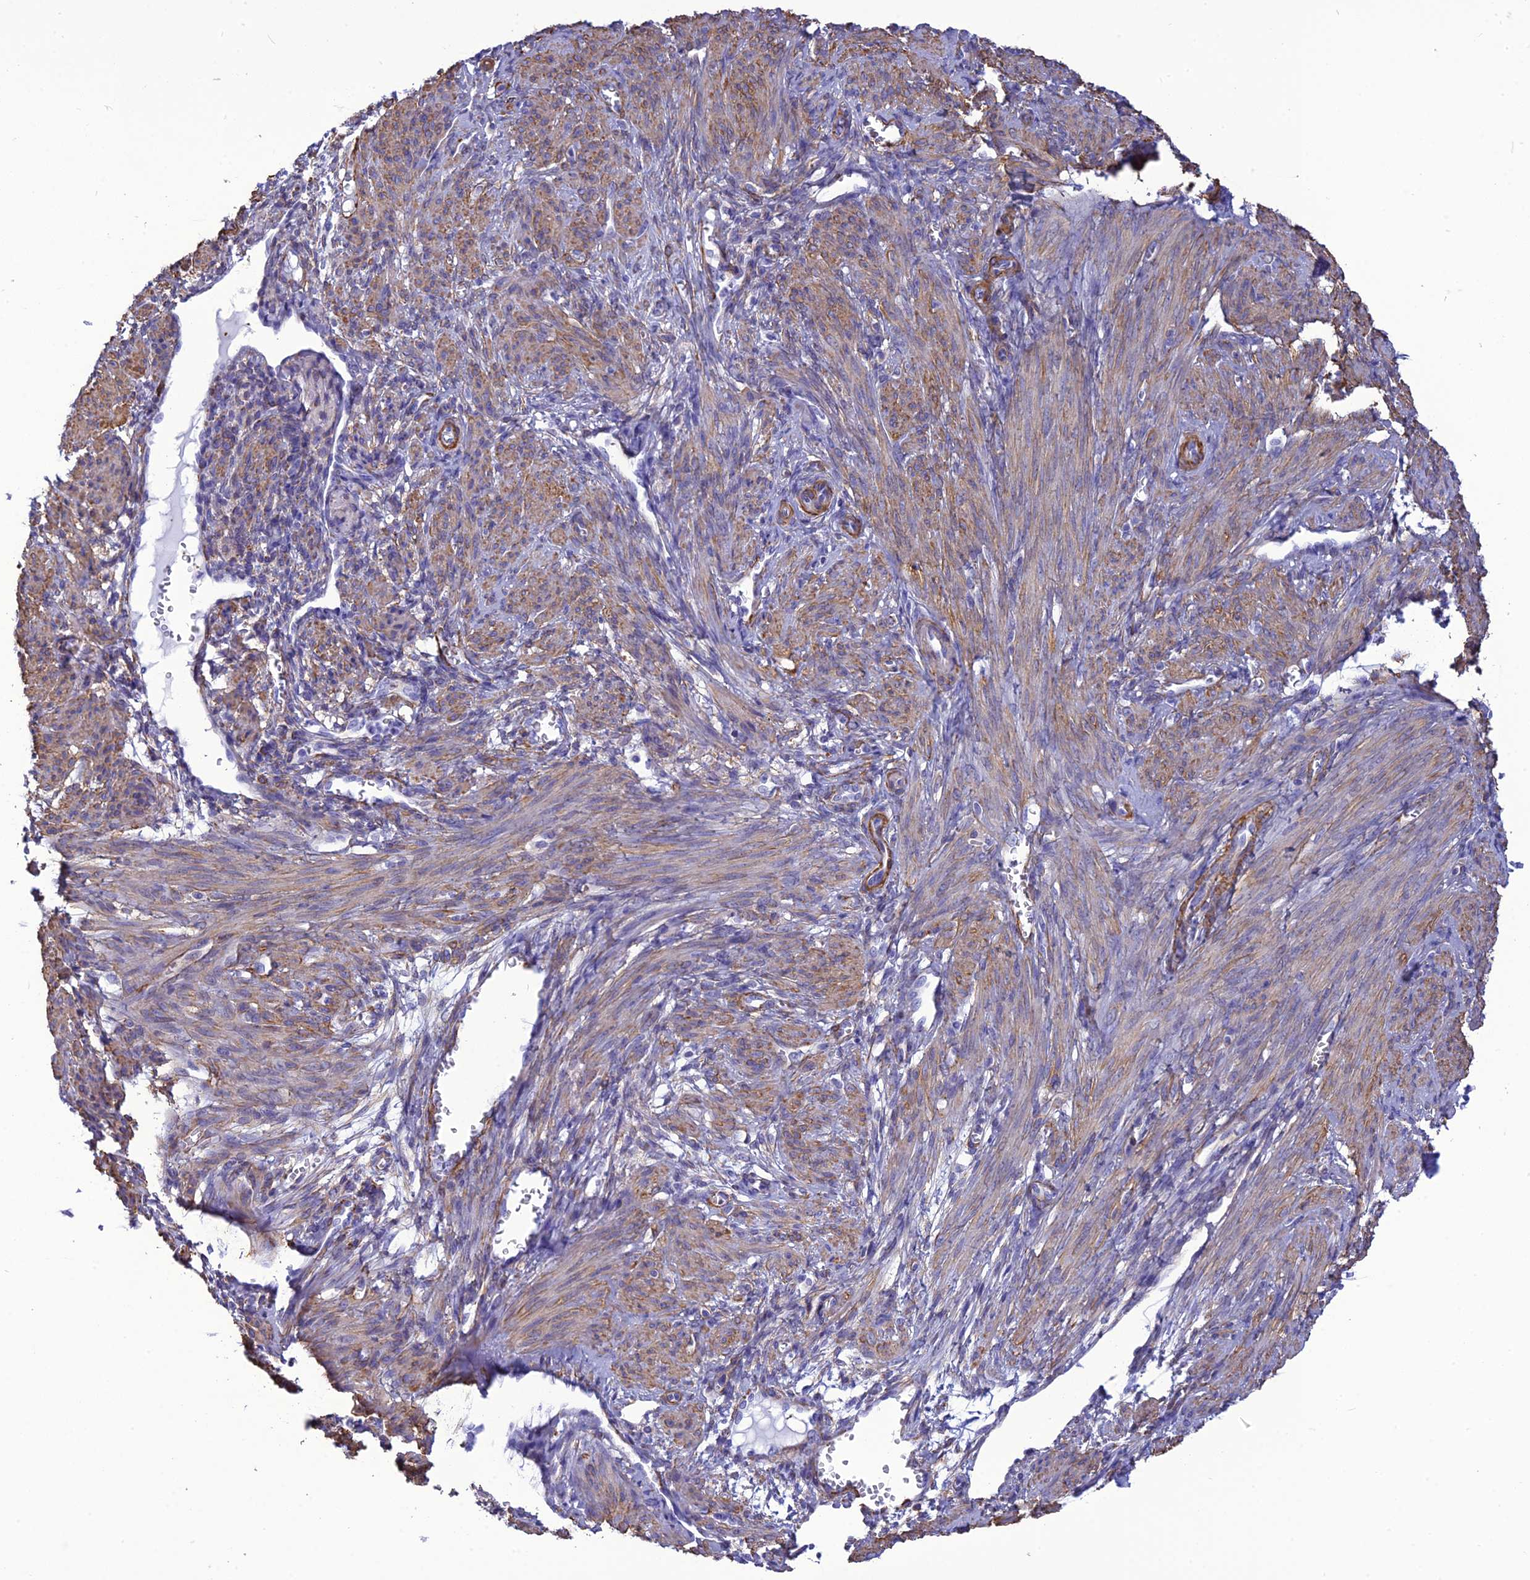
{"staining": {"intensity": "moderate", "quantity": "25%-75%", "location": "cytoplasmic/membranous"}, "tissue": "smooth muscle", "cell_type": "Smooth muscle cells", "image_type": "normal", "snomed": [{"axis": "morphology", "description": "Normal tissue, NOS"}, {"axis": "topography", "description": "Smooth muscle"}], "caption": "Moderate cytoplasmic/membranous staining is appreciated in approximately 25%-75% of smooth muscle cells in benign smooth muscle. Using DAB (brown) and hematoxylin (blue) stains, captured at high magnification using brightfield microscopy.", "gene": "NKD1", "patient": {"sex": "female", "age": 39}}